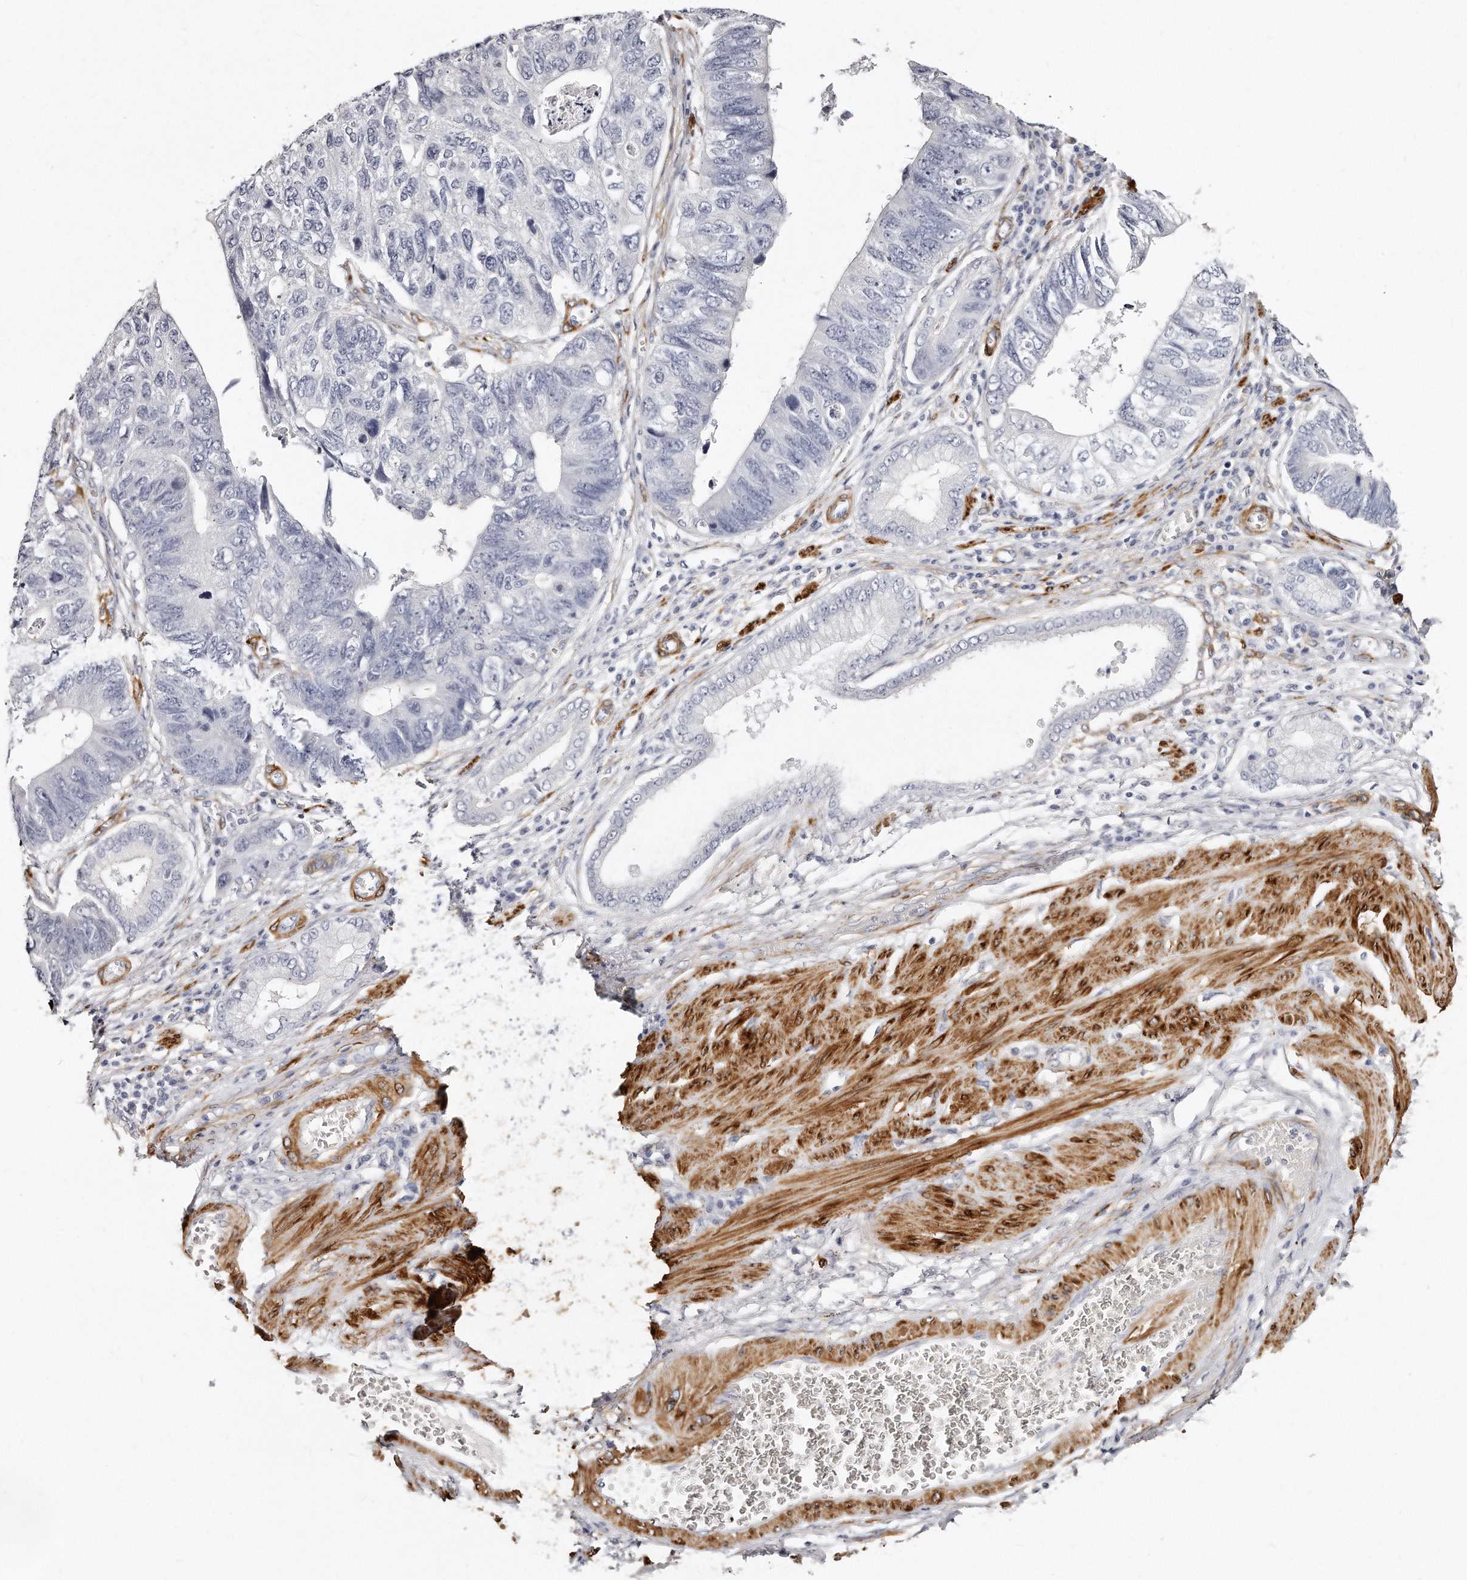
{"staining": {"intensity": "negative", "quantity": "none", "location": "none"}, "tissue": "stomach cancer", "cell_type": "Tumor cells", "image_type": "cancer", "snomed": [{"axis": "morphology", "description": "Adenocarcinoma, NOS"}, {"axis": "topography", "description": "Stomach"}], "caption": "Human stomach cancer (adenocarcinoma) stained for a protein using immunohistochemistry displays no positivity in tumor cells.", "gene": "LMOD1", "patient": {"sex": "male", "age": 59}}